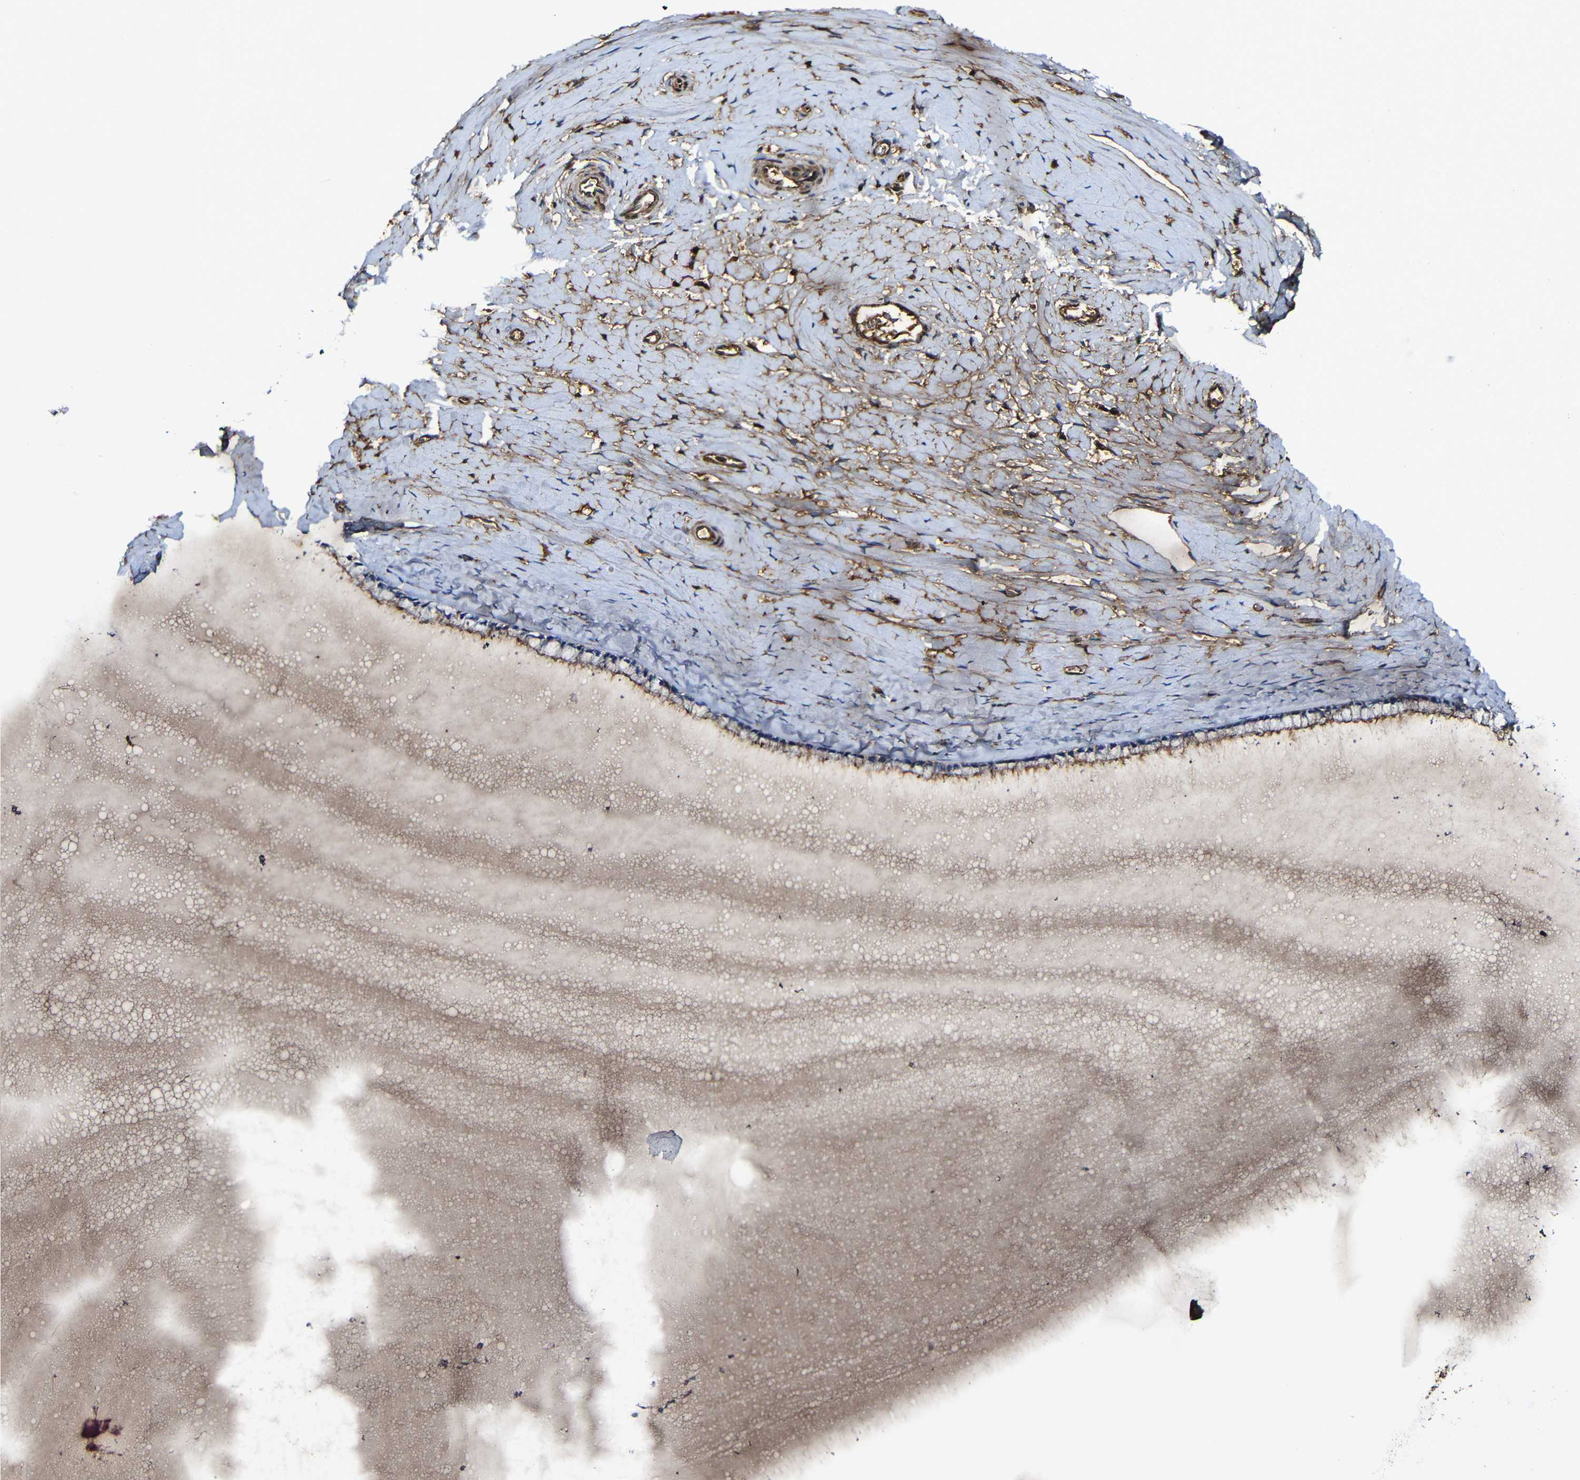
{"staining": {"intensity": "moderate", "quantity": ">75%", "location": "cytoplasmic/membranous"}, "tissue": "cervix", "cell_type": "Glandular cells", "image_type": "normal", "snomed": [{"axis": "morphology", "description": "Normal tissue, NOS"}, {"axis": "topography", "description": "Cervix"}], "caption": "This micrograph exhibits immunohistochemistry (IHC) staining of unremarkable cervix, with medium moderate cytoplasmic/membranous expression in about >75% of glandular cells.", "gene": "MSN", "patient": {"sex": "female", "age": 39}}